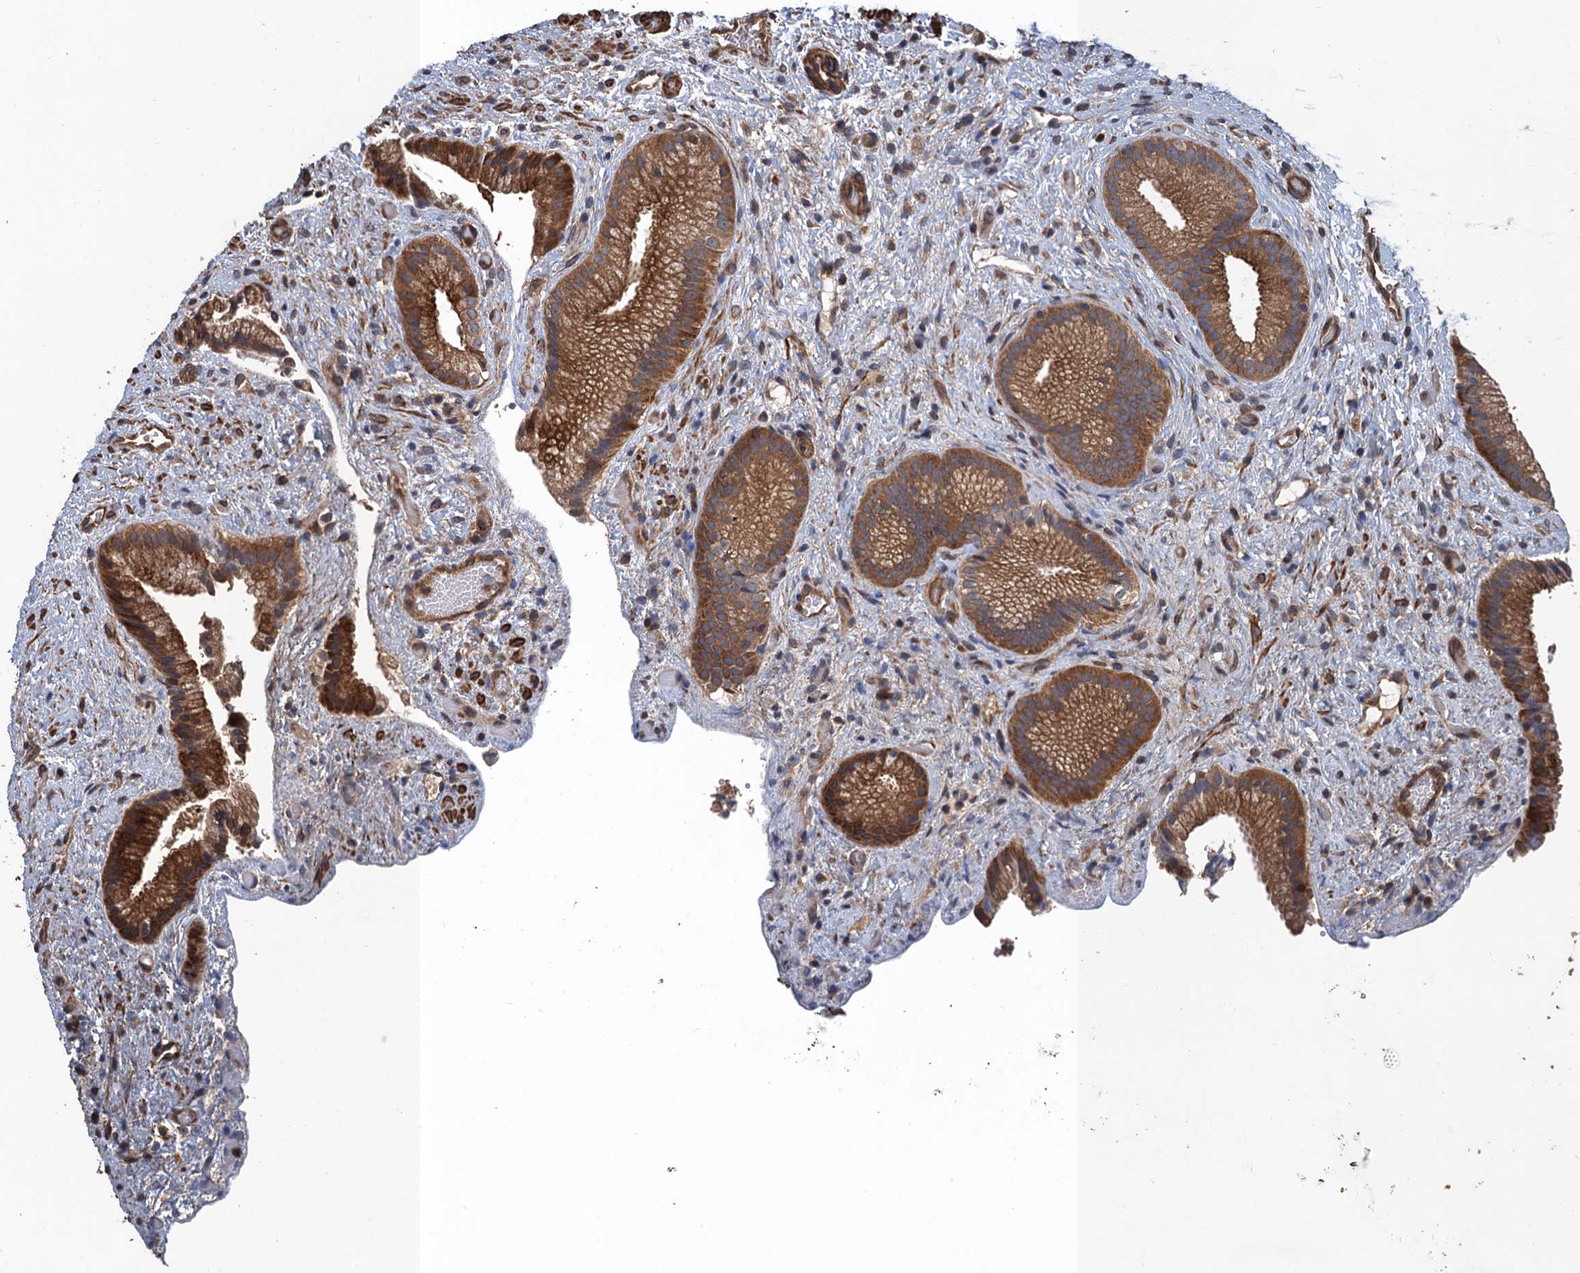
{"staining": {"intensity": "strong", "quantity": ">75%", "location": "cytoplasmic/membranous"}, "tissue": "gallbladder", "cell_type": "Glandular cells", "image_type": "normal", "snomed": [{"axis": "morphology", "description": "Normal tissue, NOS"}, {"axis": "morphology", "description": "Inflammation, NOS"}, {"axis": "topography", "description": "Gallbladder"}], "caption": "This histopathology image displays unremarkable gallbladder stained with immunohistochemistry (IHC) to label a protein in brown. The cytoplasmic/membranous of glandular cells show strong positivity for the protein. Nuclei are counter-stained blue.", "gene": "PPP4R1", "patient": {"sex": "male", "age": 51}}